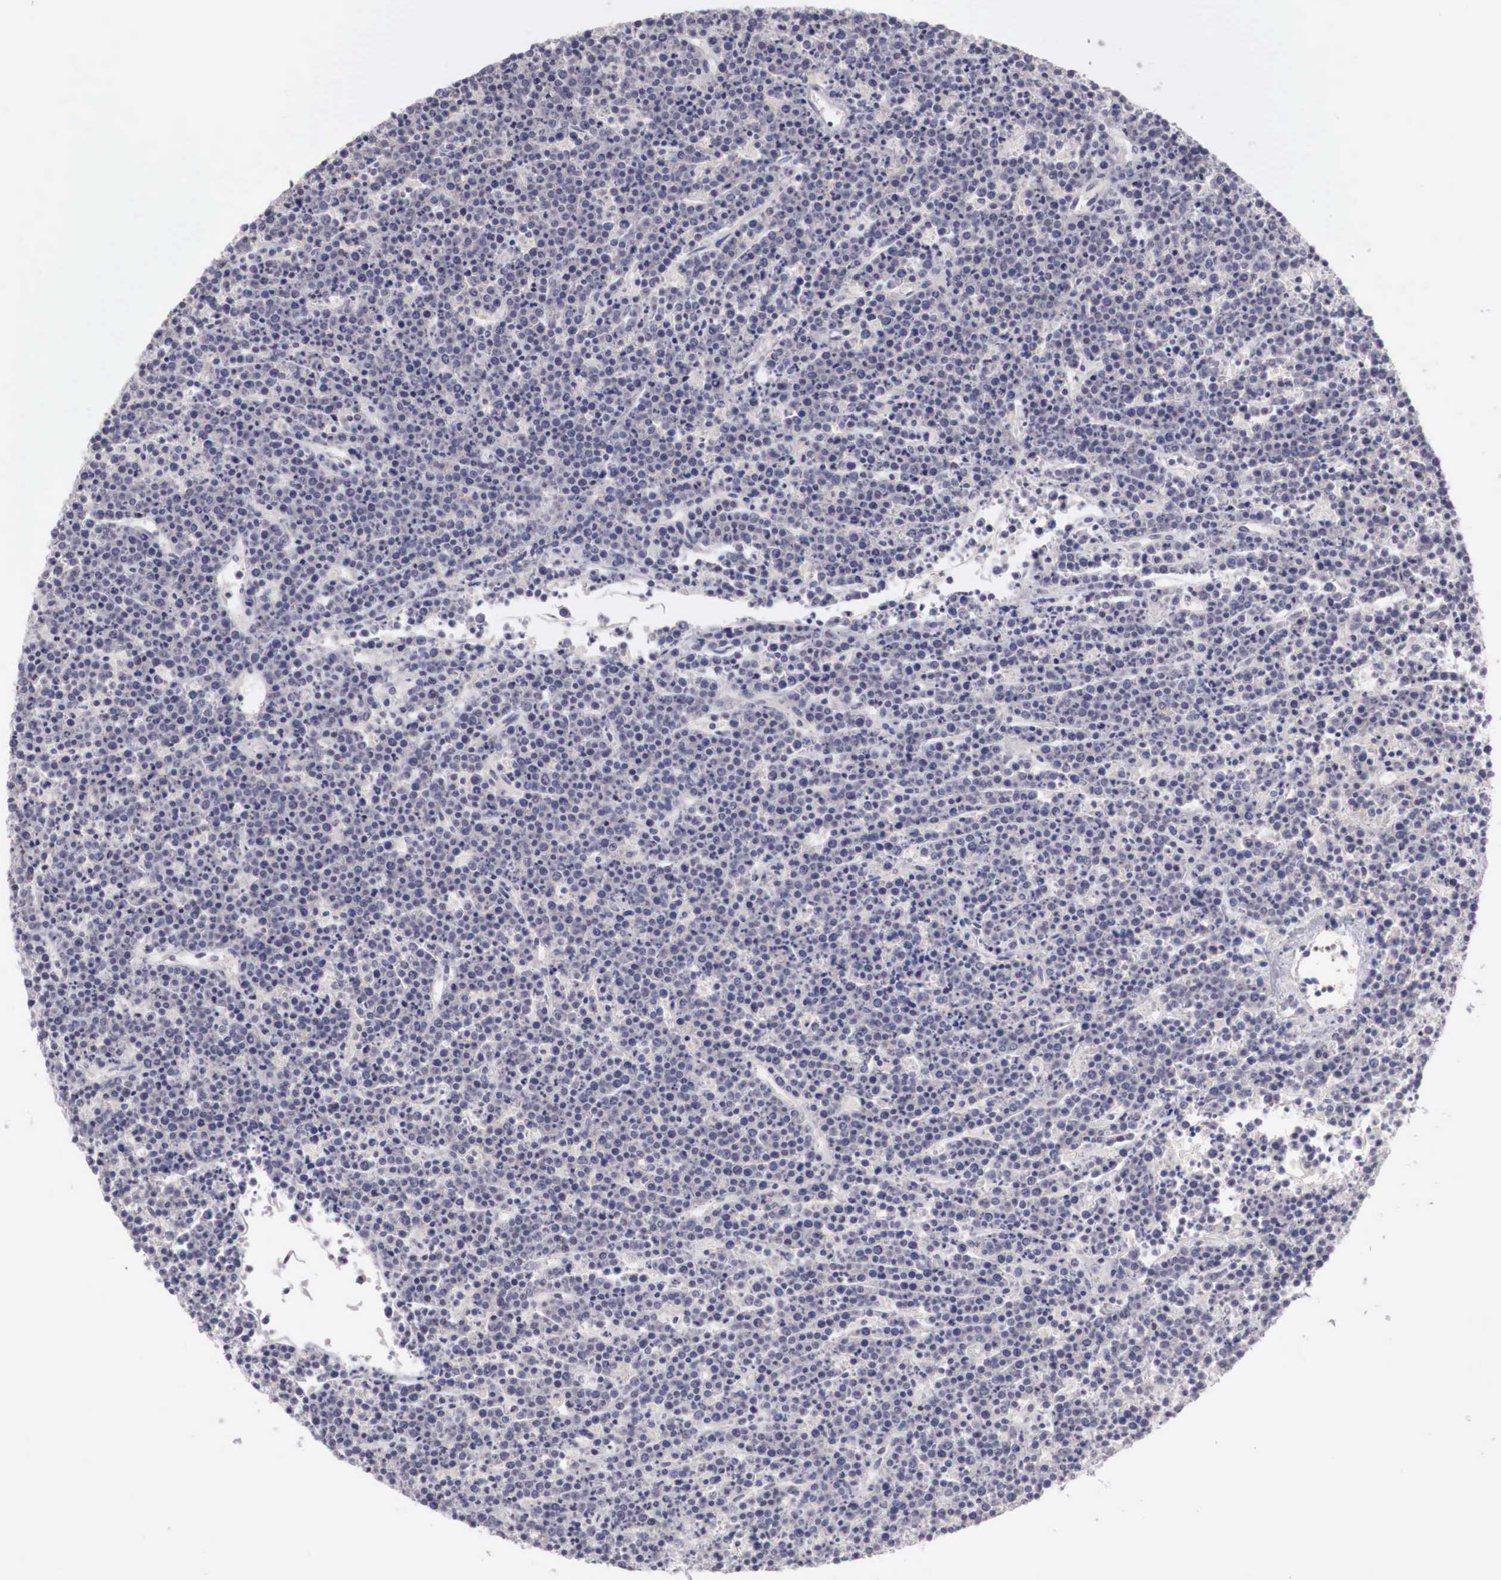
{"staining": {"intensity": "negative", "quantity": "none", "location": "none"}, "tissue": "lymphoma", "cell_type": "Tumor cells", "image_type": "cancer", "snomed": [{"axis": "morphology", "description": "Malignant lymphoma, non-Hodgkin's type, High grade"}, {"axis": "topography", "description": "Ovary"}], "caption": "The image shows no significant positivity in tumor cells of lymphoma.", "gene": "GATA1", "patient": {"sex": "female", "age": 56}}